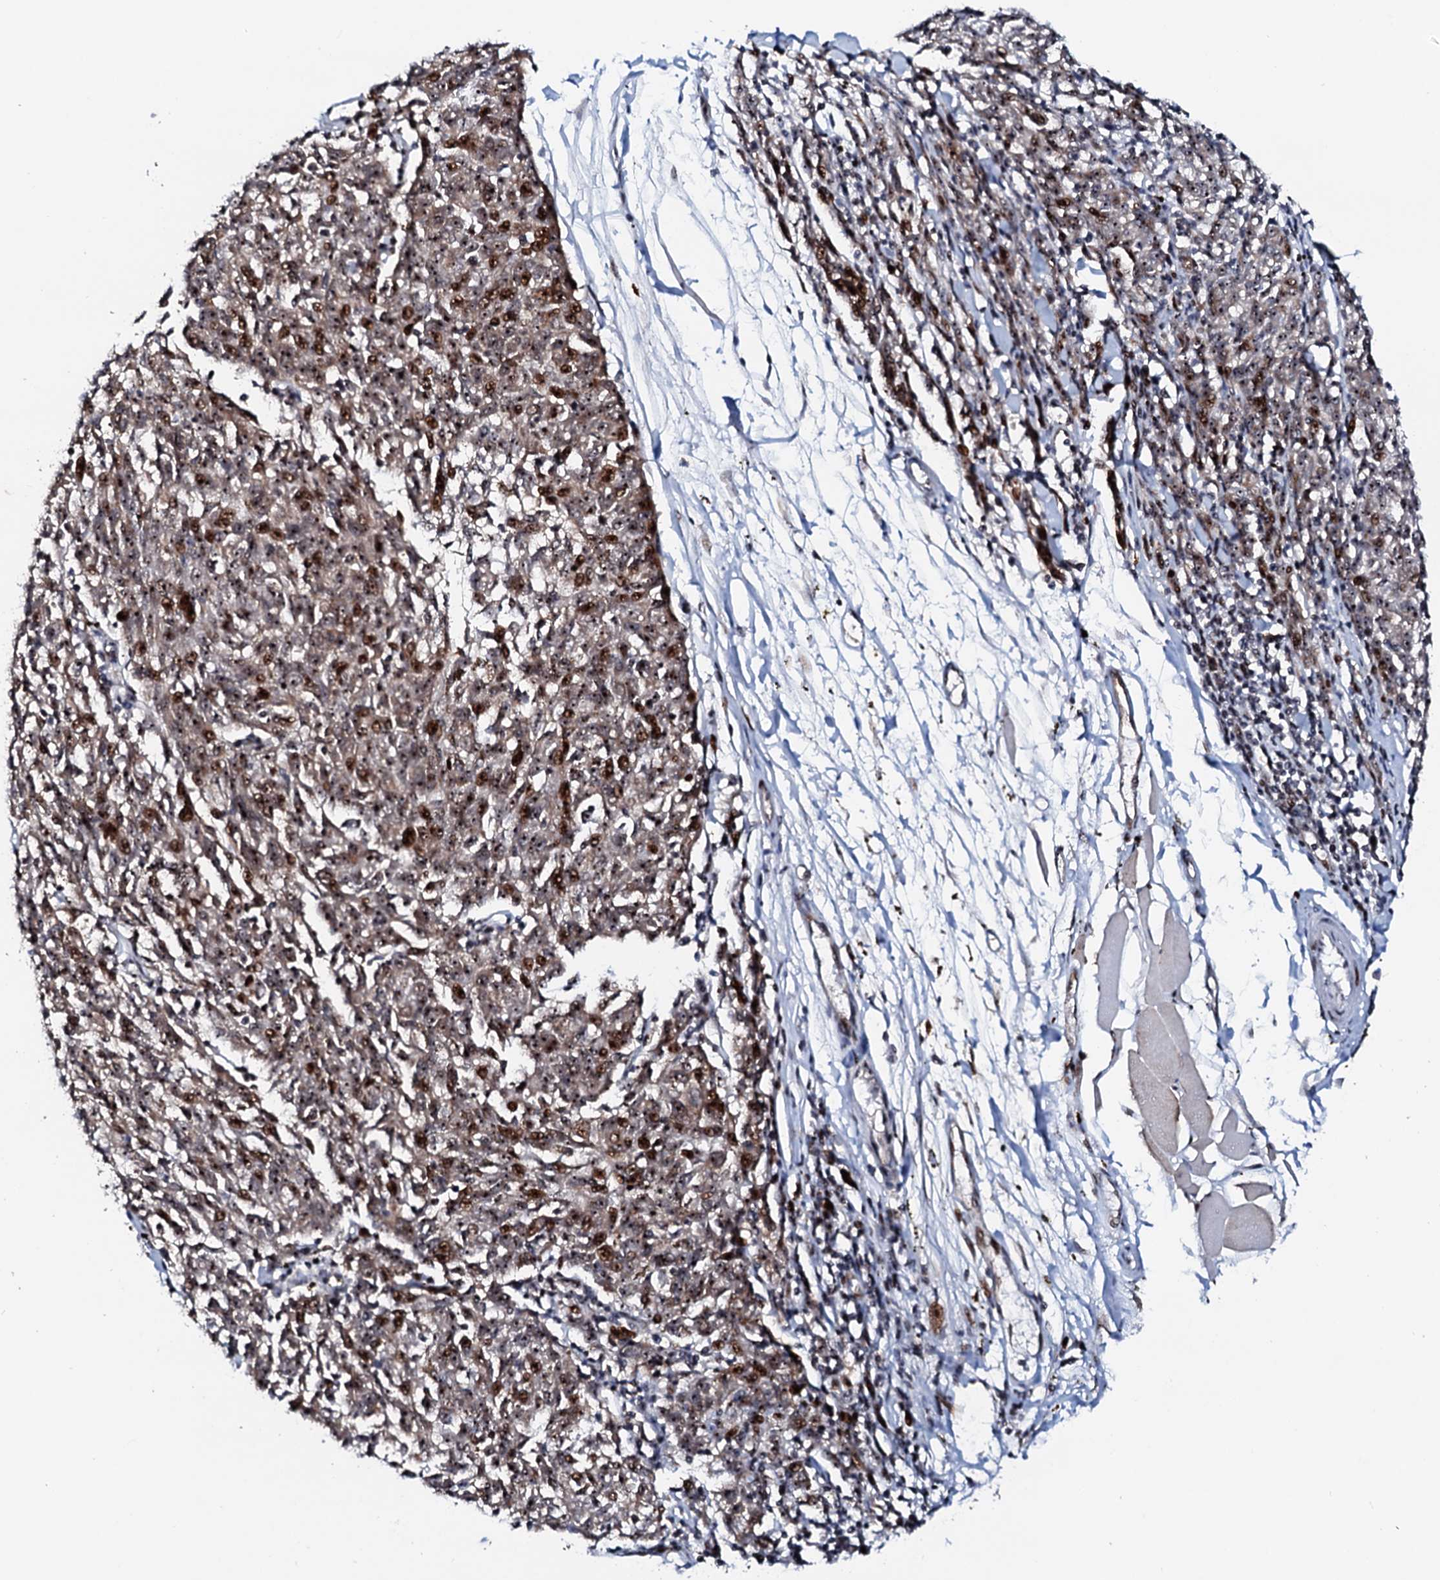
{"staining": {"intensity": "moderate", "quantity": ">75%", "location": "nuclear"}, "tissue": "melanoma", "cell_type": "Tumor cells", "image_type": "cancer", "snomed": [{"axis": "morphology", "description": "Malignant melanoma, NOS"}, {"axis": "topography", "description": "Skin"}], "caption": "High-power microscopy captured an immunohistochemistry (IHC) photomicrograph of malignant melanoma, revealing moderate nuclear expression in approximately >75% of tumor cells. The protein of interest is shown in brown color, while the nuclei are stained blue.", "gene": "NEUROG3", "patient": {"sex": "female", "age": 72}}